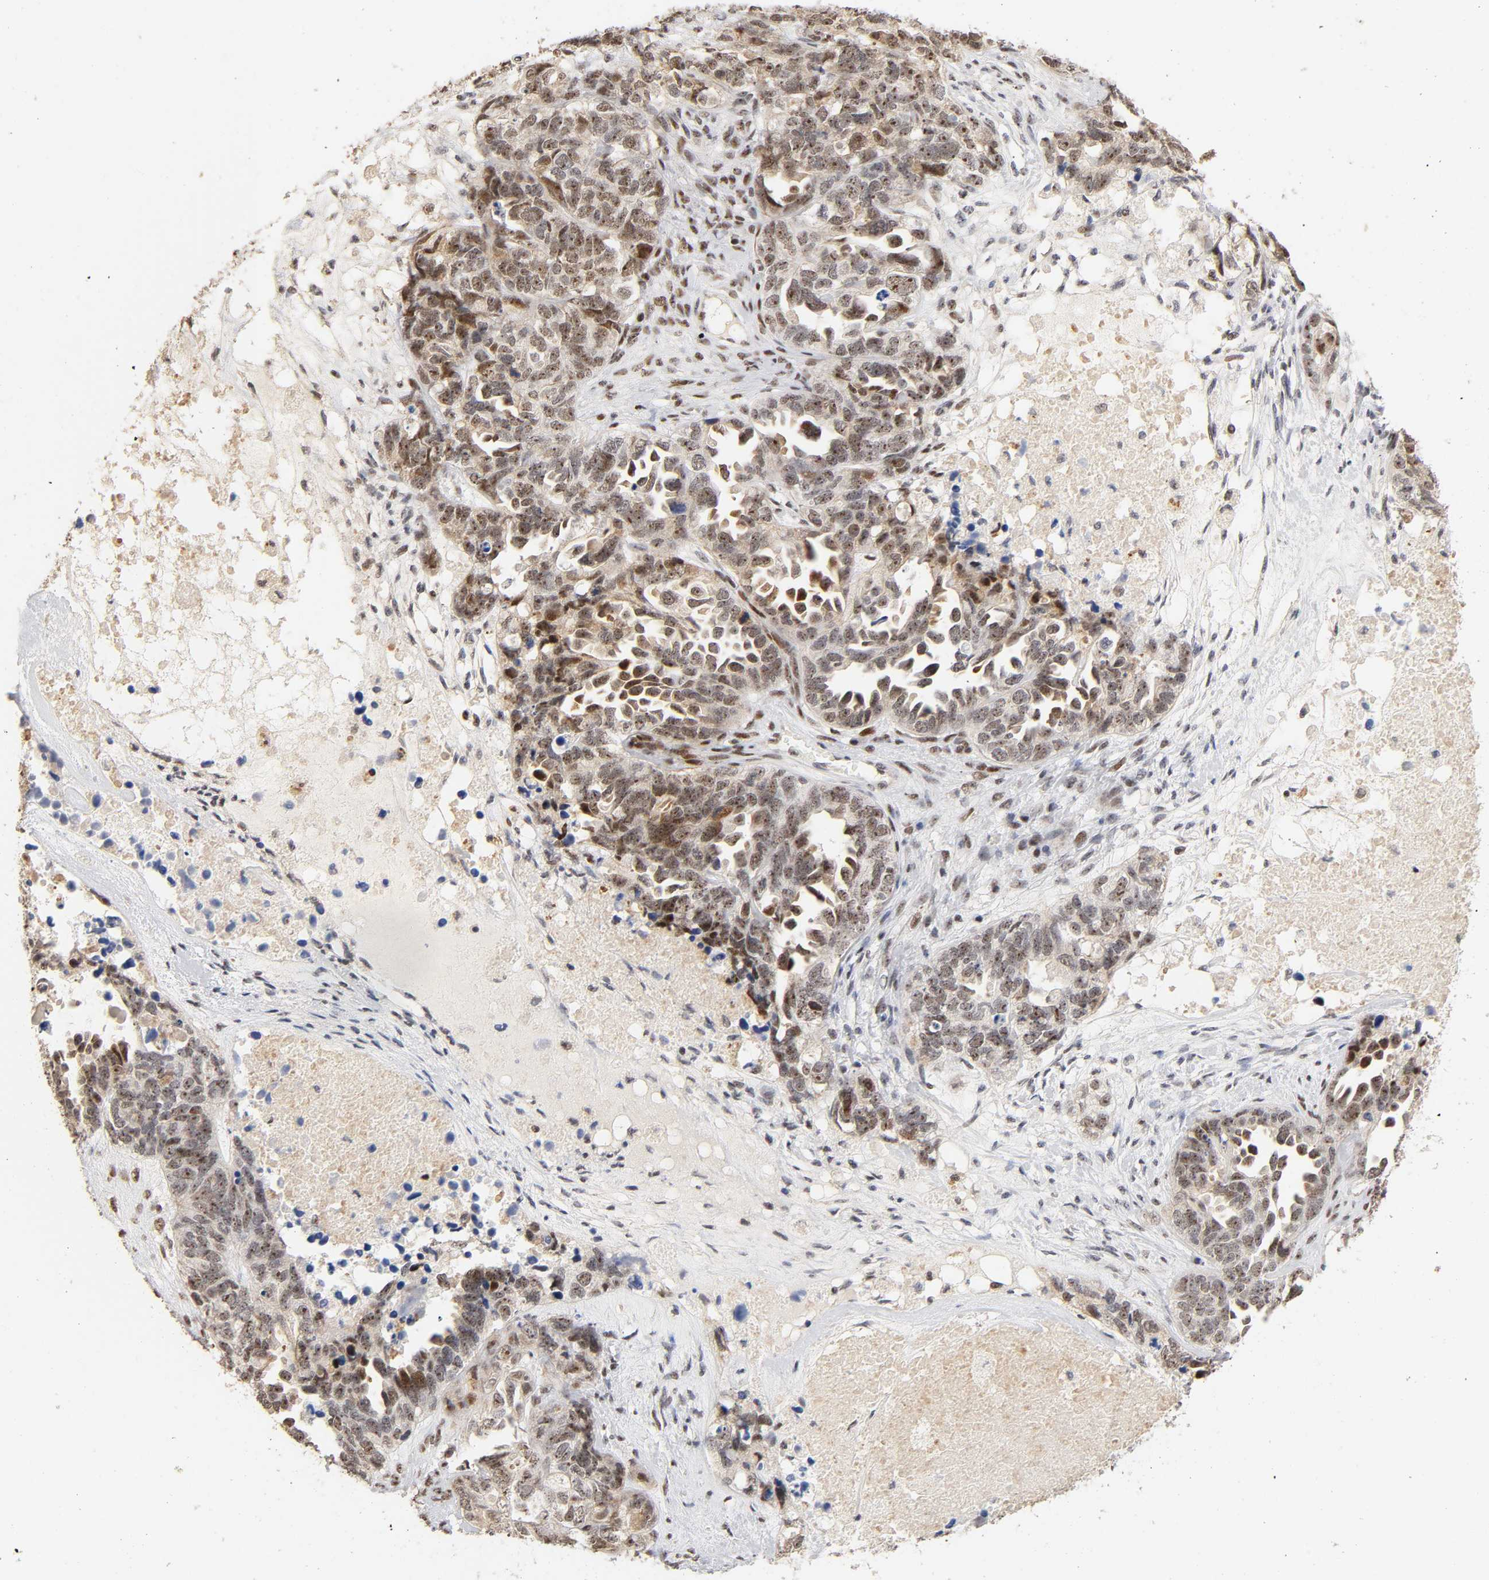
{"staining": {"intensity": "moderate", "quantity": ">75%", "location": "nuclear"}, "tissue": "ovarian cancer", "cell_type": "Tumor cells", "image_type": "cancer", "snomed": [{"axis": "morphology", "description": "Cystadenocarcinoma, serous, NOS"}, {"axis": "topography", "description": "Ovary"}], "caption": "Ovarian cancer (serous cystadenocarcinoma) tissue shows moderate nuclear expression in about >75% of tumor cells (DAB (3,3'-diaminobenzidine) IHC, brown staining for protein, blue staining for nuclei).", "gene": "TP53RK", "patient": {"sex": "female", "age": 82}}